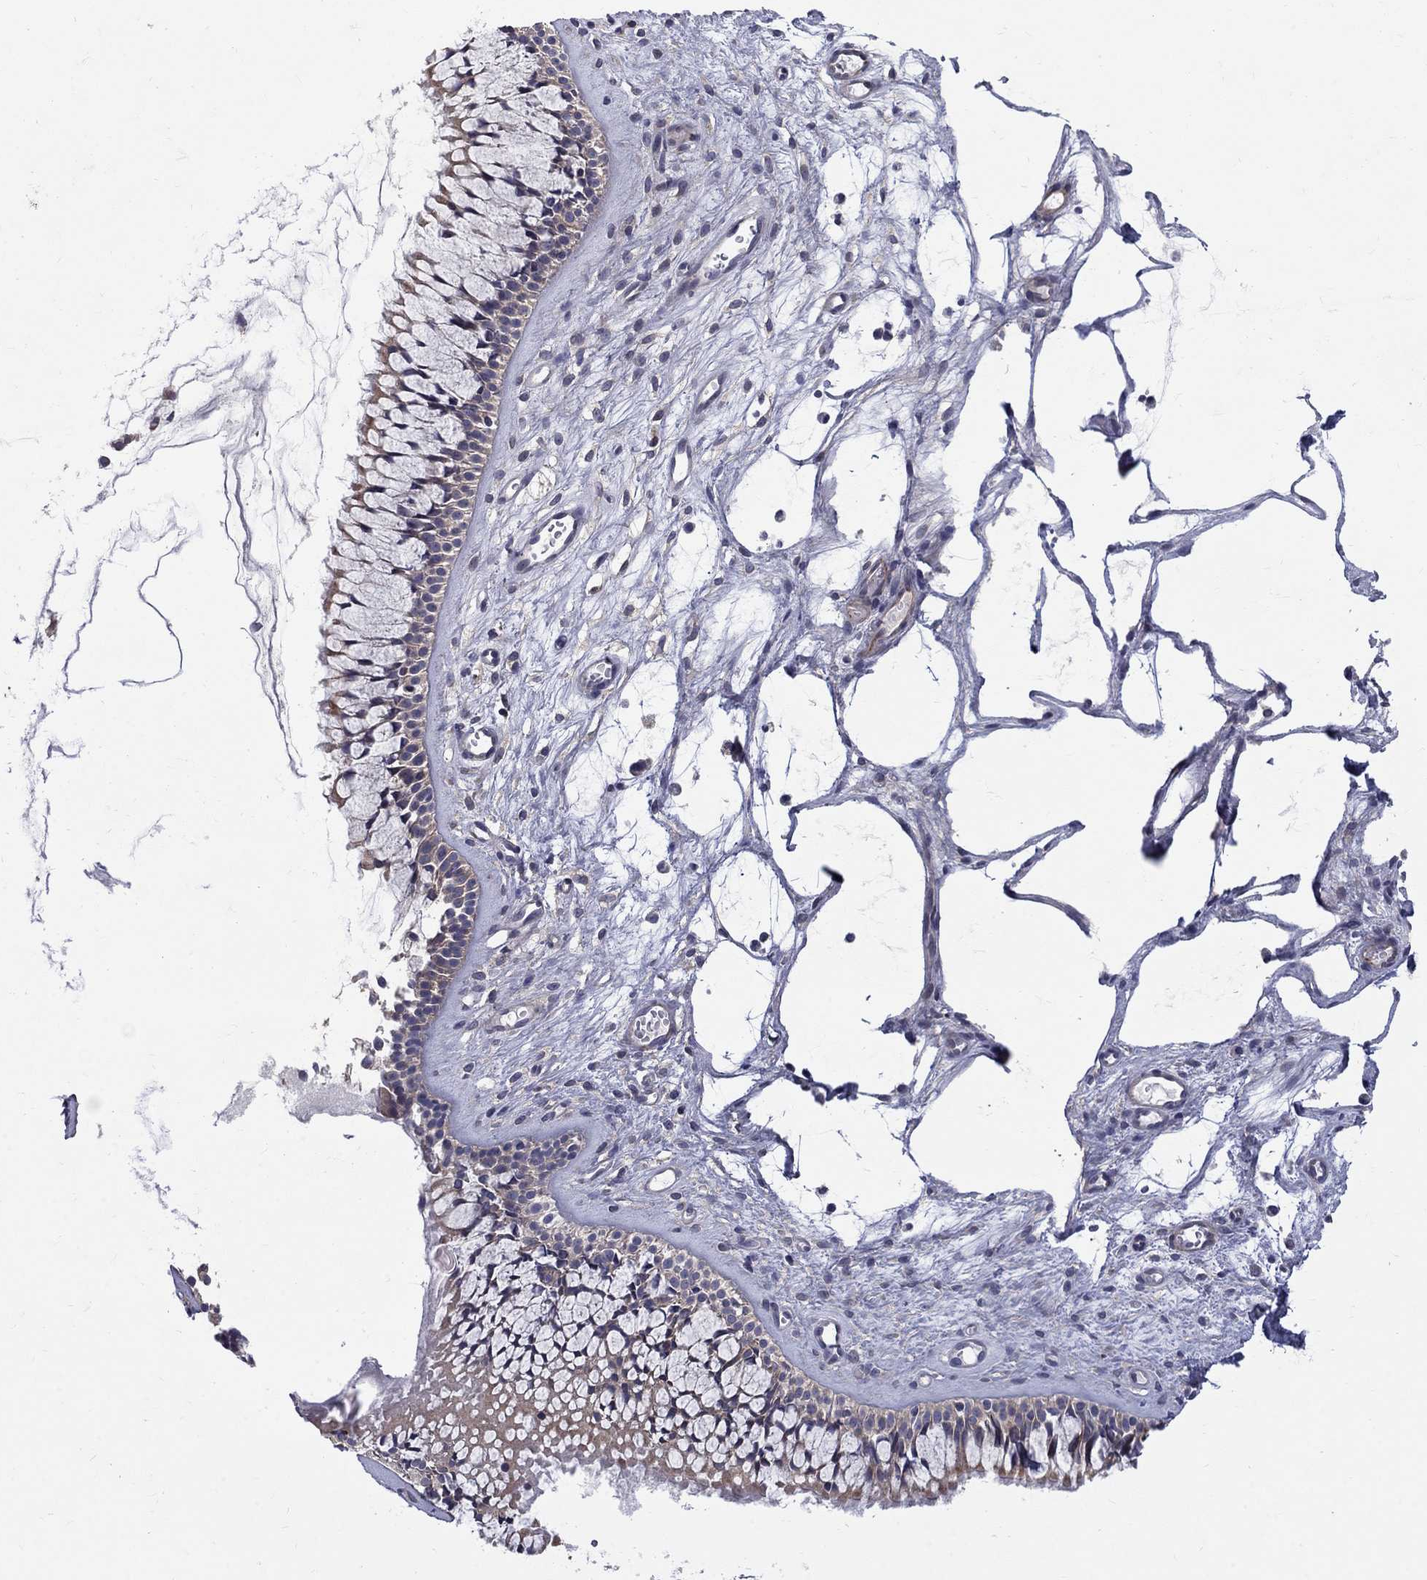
{"staining": {"intensity": "moderate", "quantity": "<25%", "location": "cytoplasmic/membranous"}, "tissue": "nasopharynx", "cell_type": "Respiratory epithelial cells", "image_type": "normal", "snomed": [{"axis": "morphology", "description": "Normal tissue, NOS"}, {"axis": "topography", "description": "Nasopharynx"}], "caption": "Protein expression analysis of unremarkable human nasopharynx reveals moderate cytoplasmic/membranous staining in approximately <25% of respiratory epithelial cells. (IHC, brightfield microscopy, high magnification).", "gene": "SH2B1", "patient": {"sex": "male", "age": 51}}